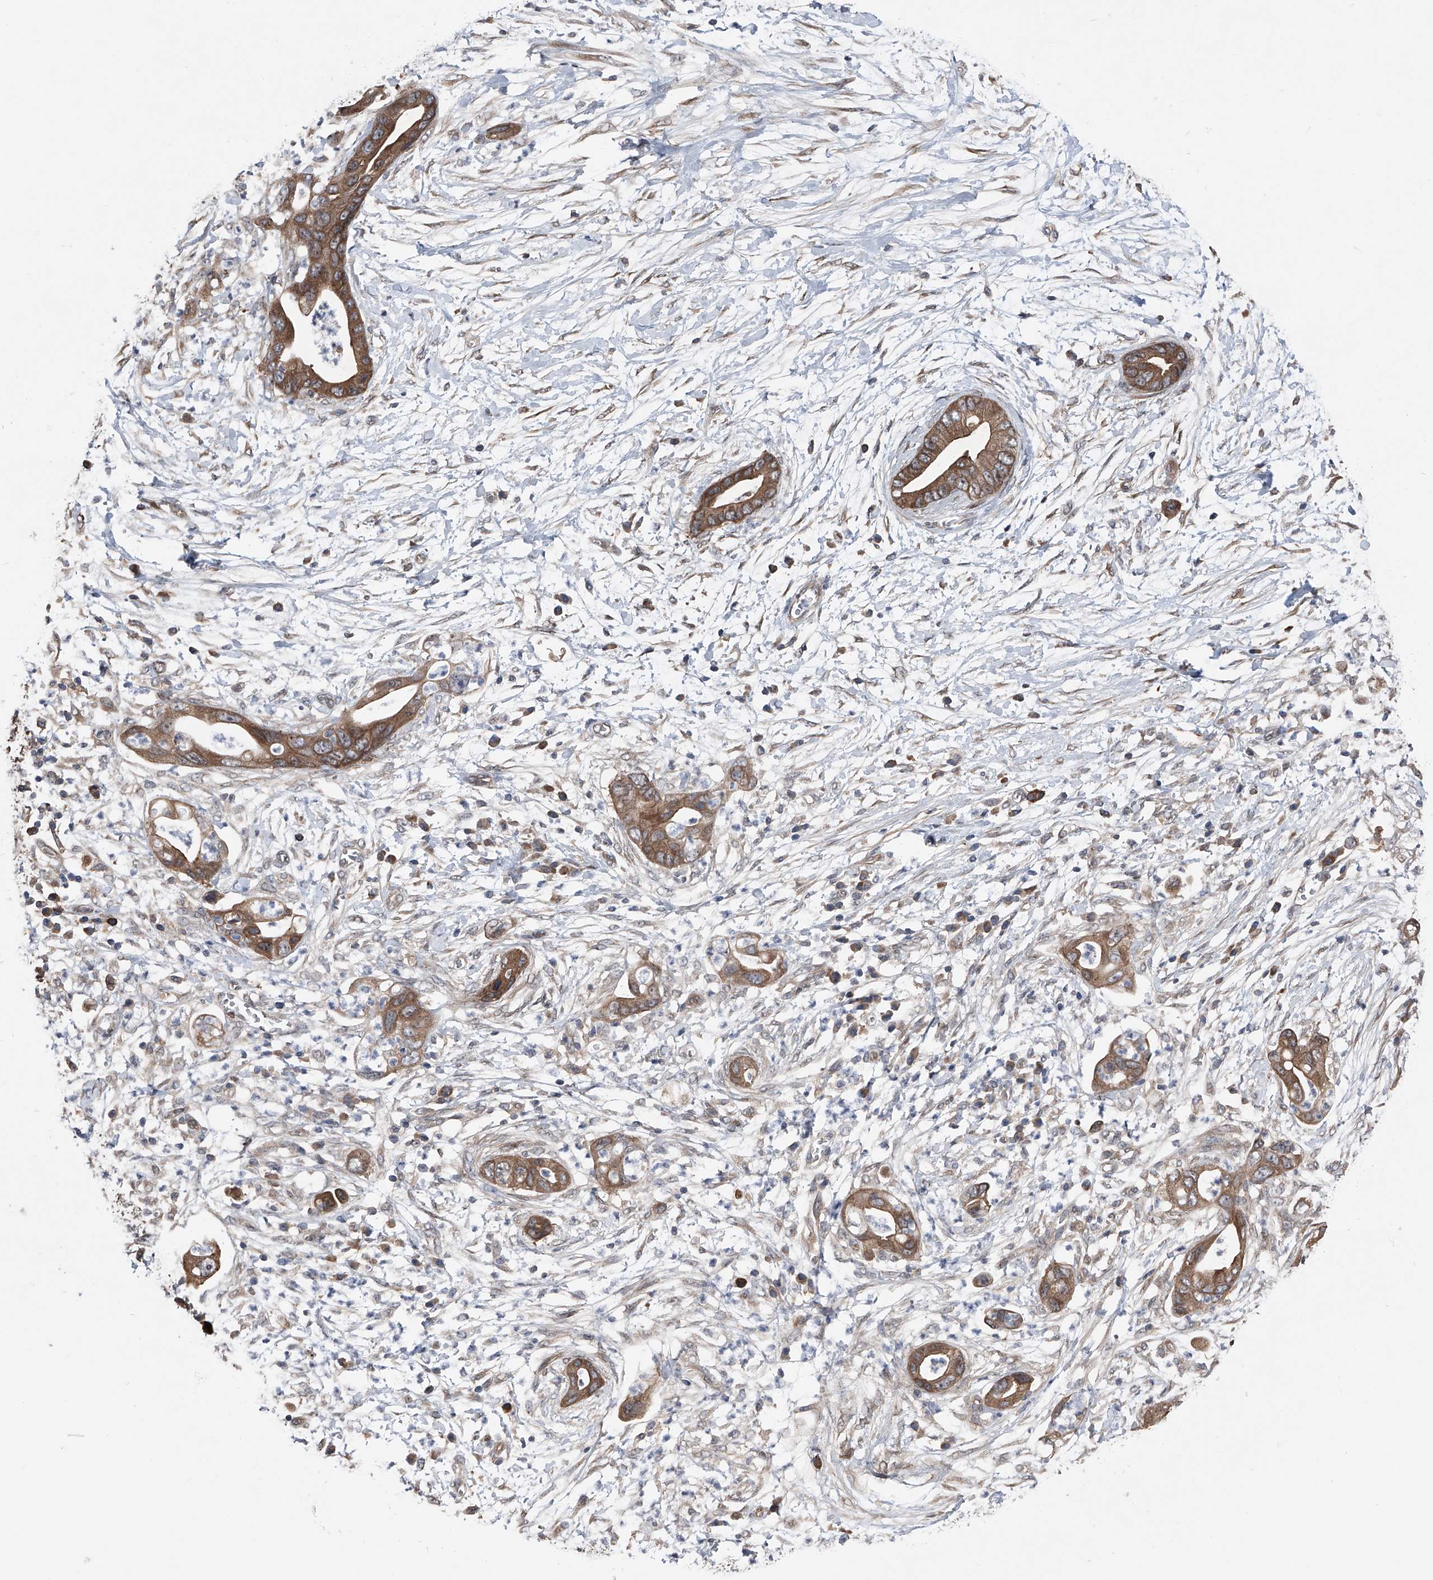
{"staining": {"intensity": "moderate", "quantity": ">75%", "location": "cytoplasmic/membranous"}, "tissue": "pancreatic cancer", "cell_type": "Tumor cells", "image_type": "cancer", "snomed": [{"axis": "morphology", "description": "Adenocarcinoma, NOS"}, {"axis": "topography", "description": "Pancreas"}], "caption": "Immunohistochemistry (IHC) (DAB (3,3'-diaminobenzidine)) staining of adenocarcinoma (pancreatic) shows moderate cytoplasmic/membranous protein staining in approximately >75% of tumor cells. (brown staining indicates protein expression, while blue staining denotes nuclei).", "gene": "KCNJ2", "patient": {"sex": "male", "age": 75}}